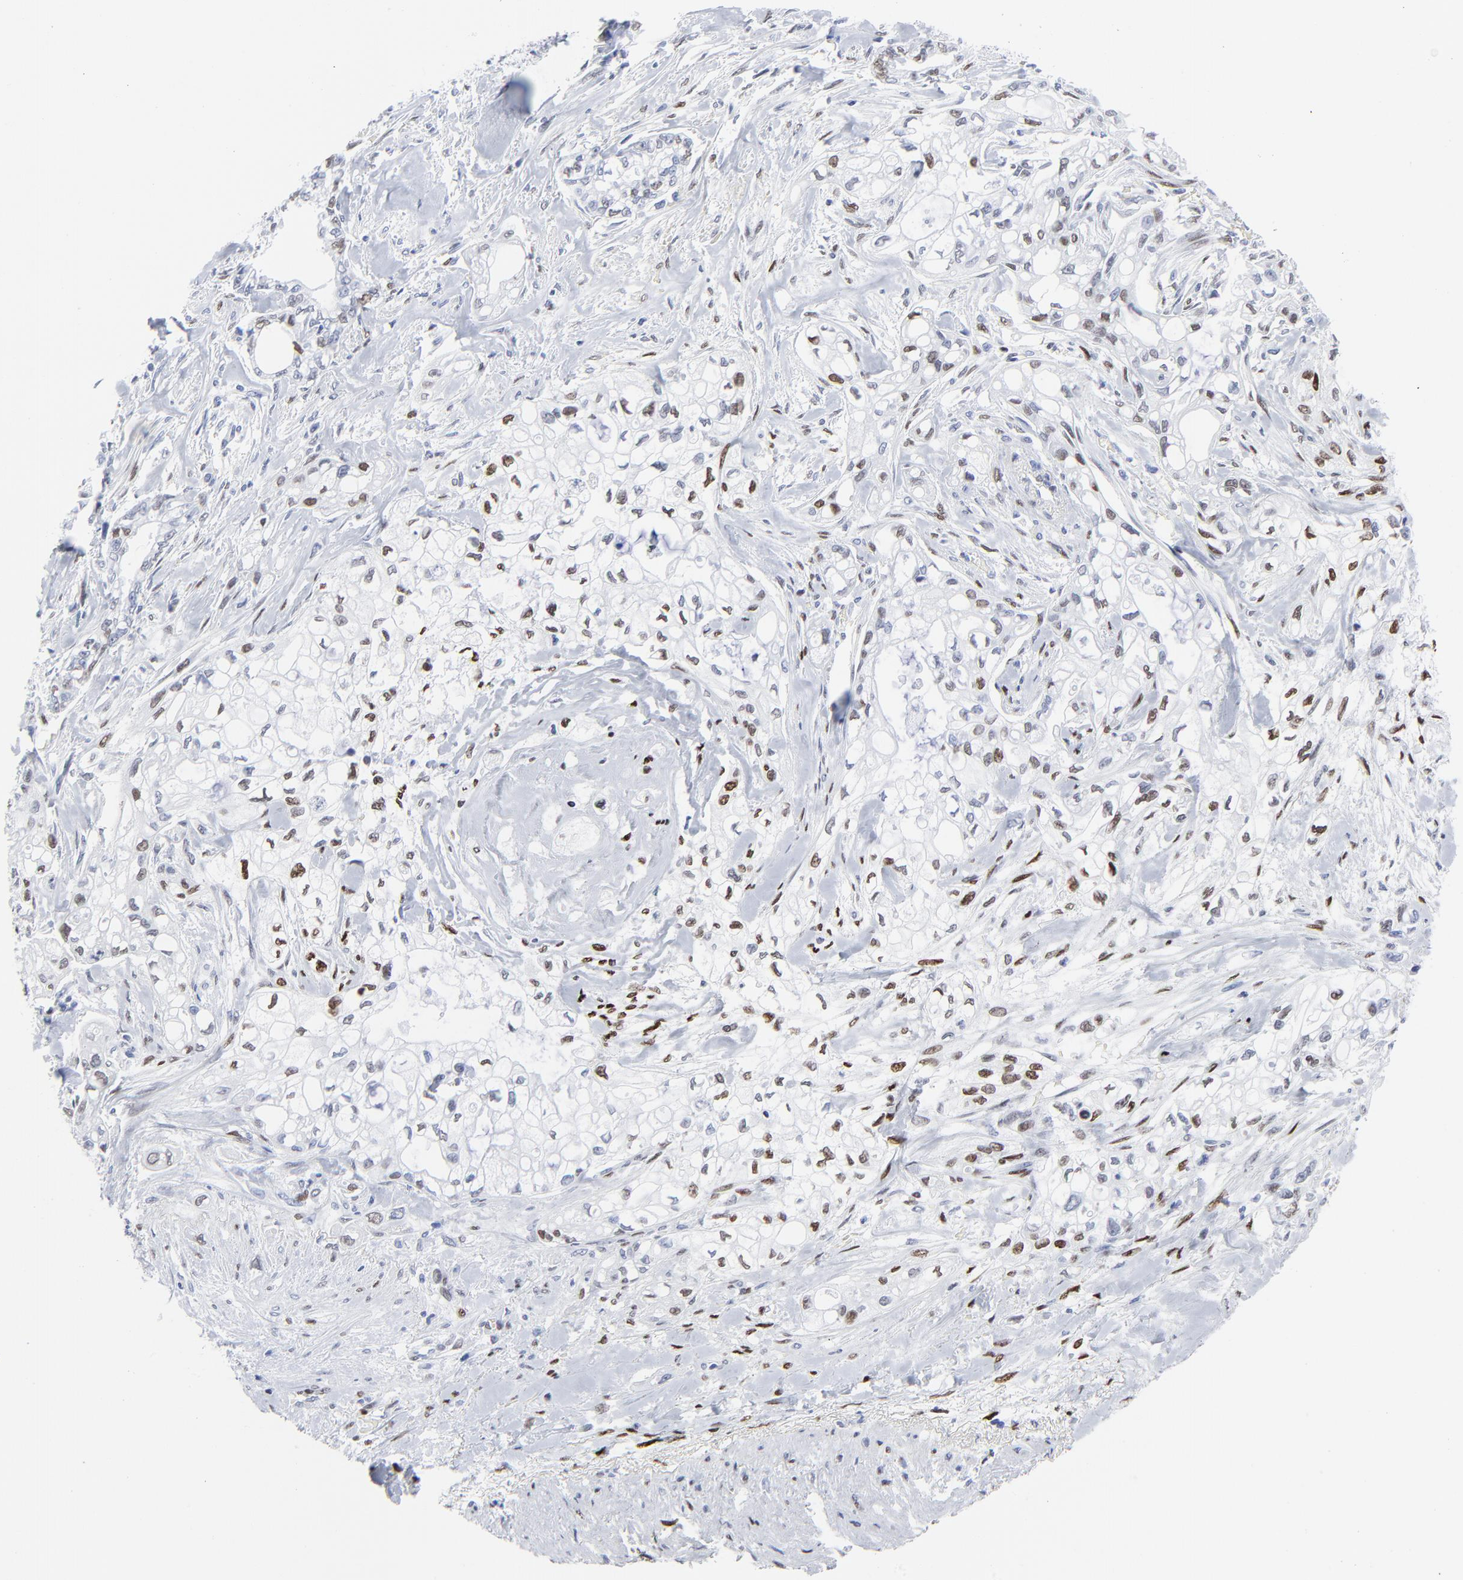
{"staining": {"intensity": "strong", "quantity": "25%-75%", "location": "nuclear"}, "tissue": "pancreatic cancer", "cell_type": "Tumor cells", "image_type": "cancer", "snomed": [{"axis": "morphology", "description": "Normal tissue, NOS"}, {"axis": "topography", "description": "Pancreas"}], "caption": "This photomicrograph shows pancreatic cancer stained with immunohistochemistry to label a protein in brown. The nuclear of tumor cells show strong positivity for the protein. Nuclei are counter-stained blue.", "gene": "JUN", "patient": {"sex": "male", "age": 42}}